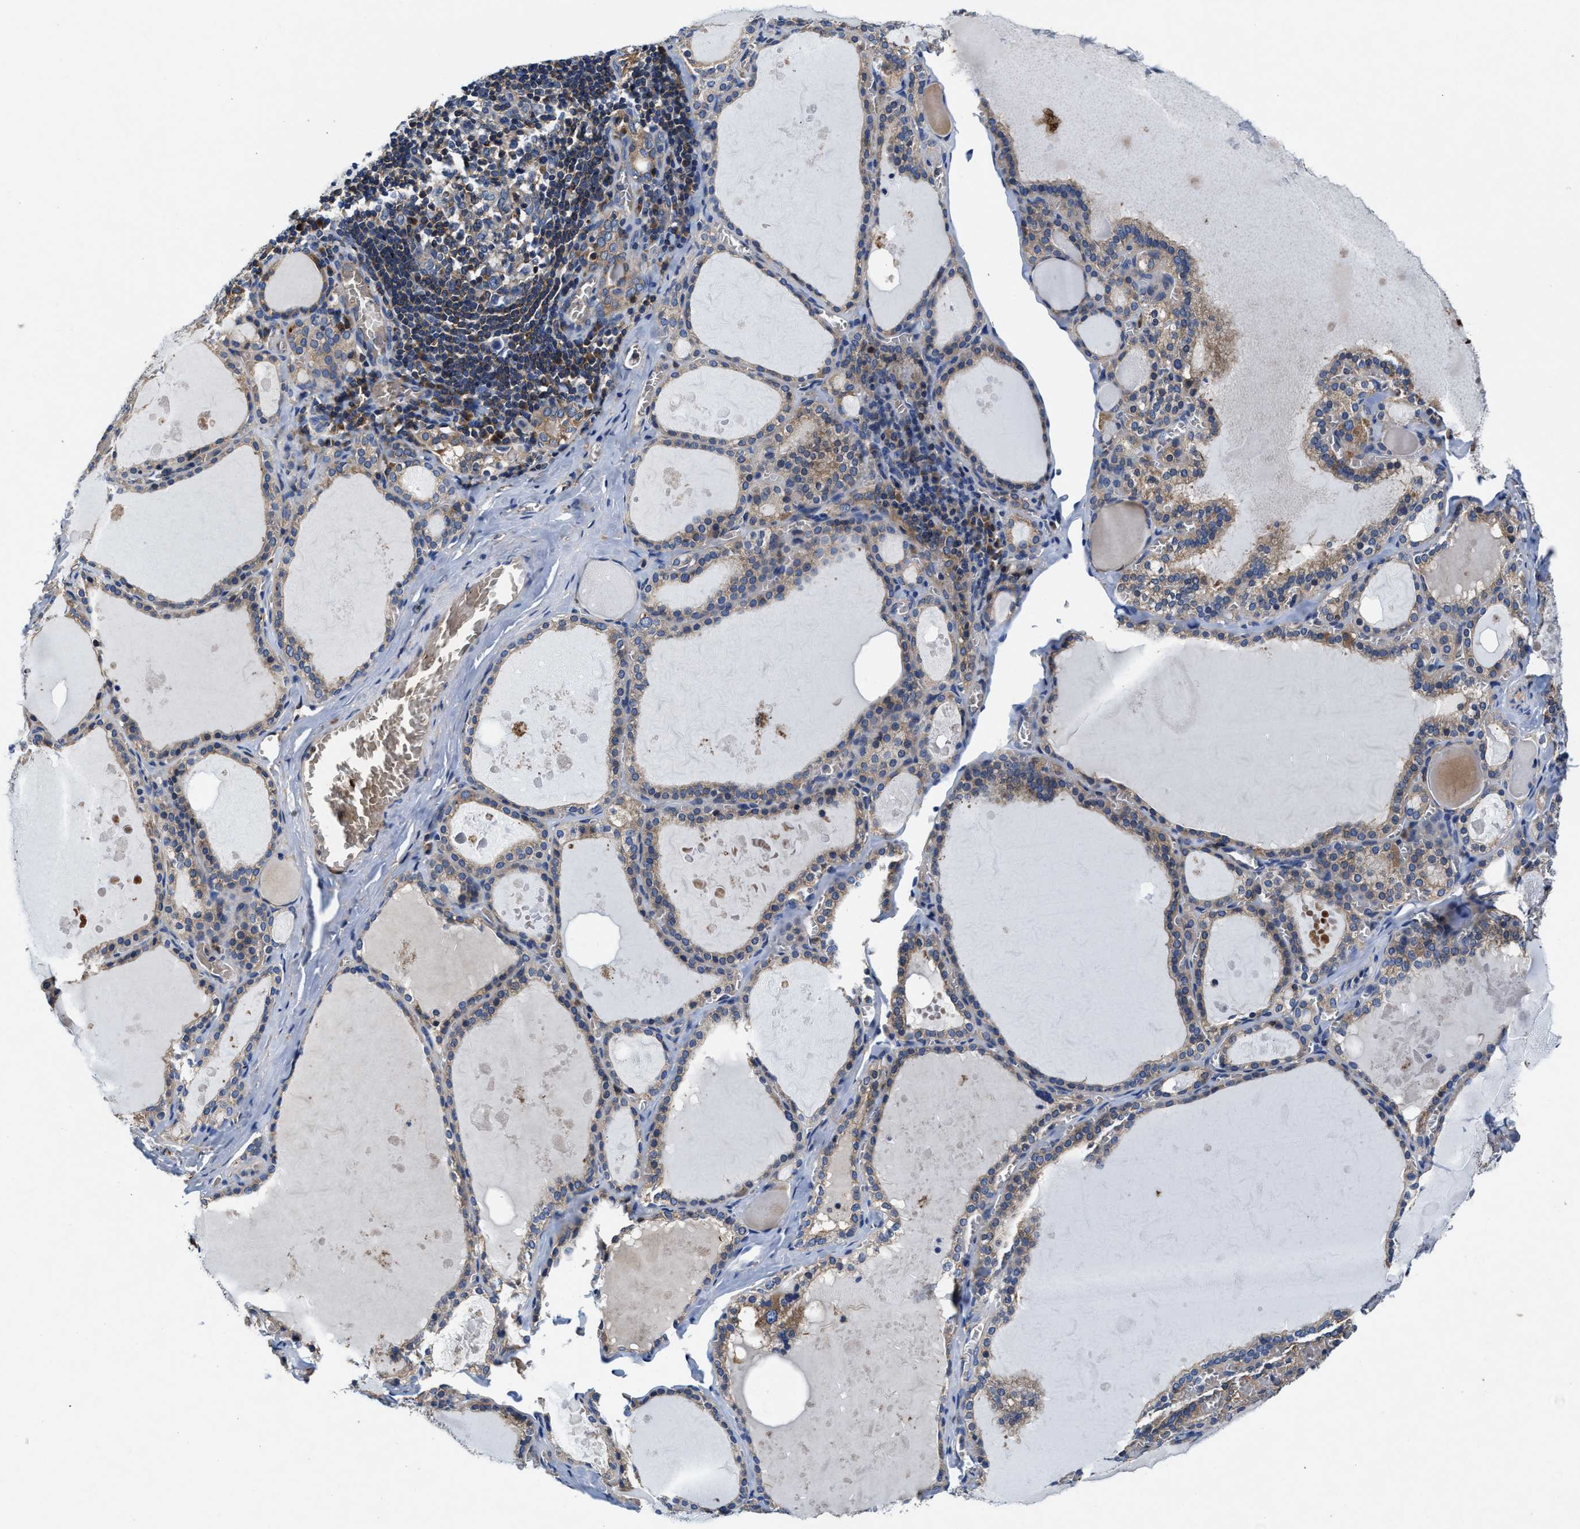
{"staining": {"intensity": "weak", "quantity": ">75%", "location": "cytoplasmic/membranous"}, "tissue": "thyroid gland", "cell_type": "Glandular cells", "image_type": "normal", "snomed": [{"axis": "morphology", "description": "Normal tissue, NOS"}, {"axis": "topography", "description": "Thyroid gland"}], "caption": "An immunohistochemistry histopathology image of benign tissue is shown. Protein staining in brown labels weak cytoplasmic/membranous positivity in thyroid gland within glandular cells. The protein of interest is stained brown, and the nuclei are stained in blue (DAB (3,3'-diaminobenzidine) IHC with brightfield microscopy, high magnification).", "gene": "PHLPP1", "patient": {"sex": "male", "age": 56}}